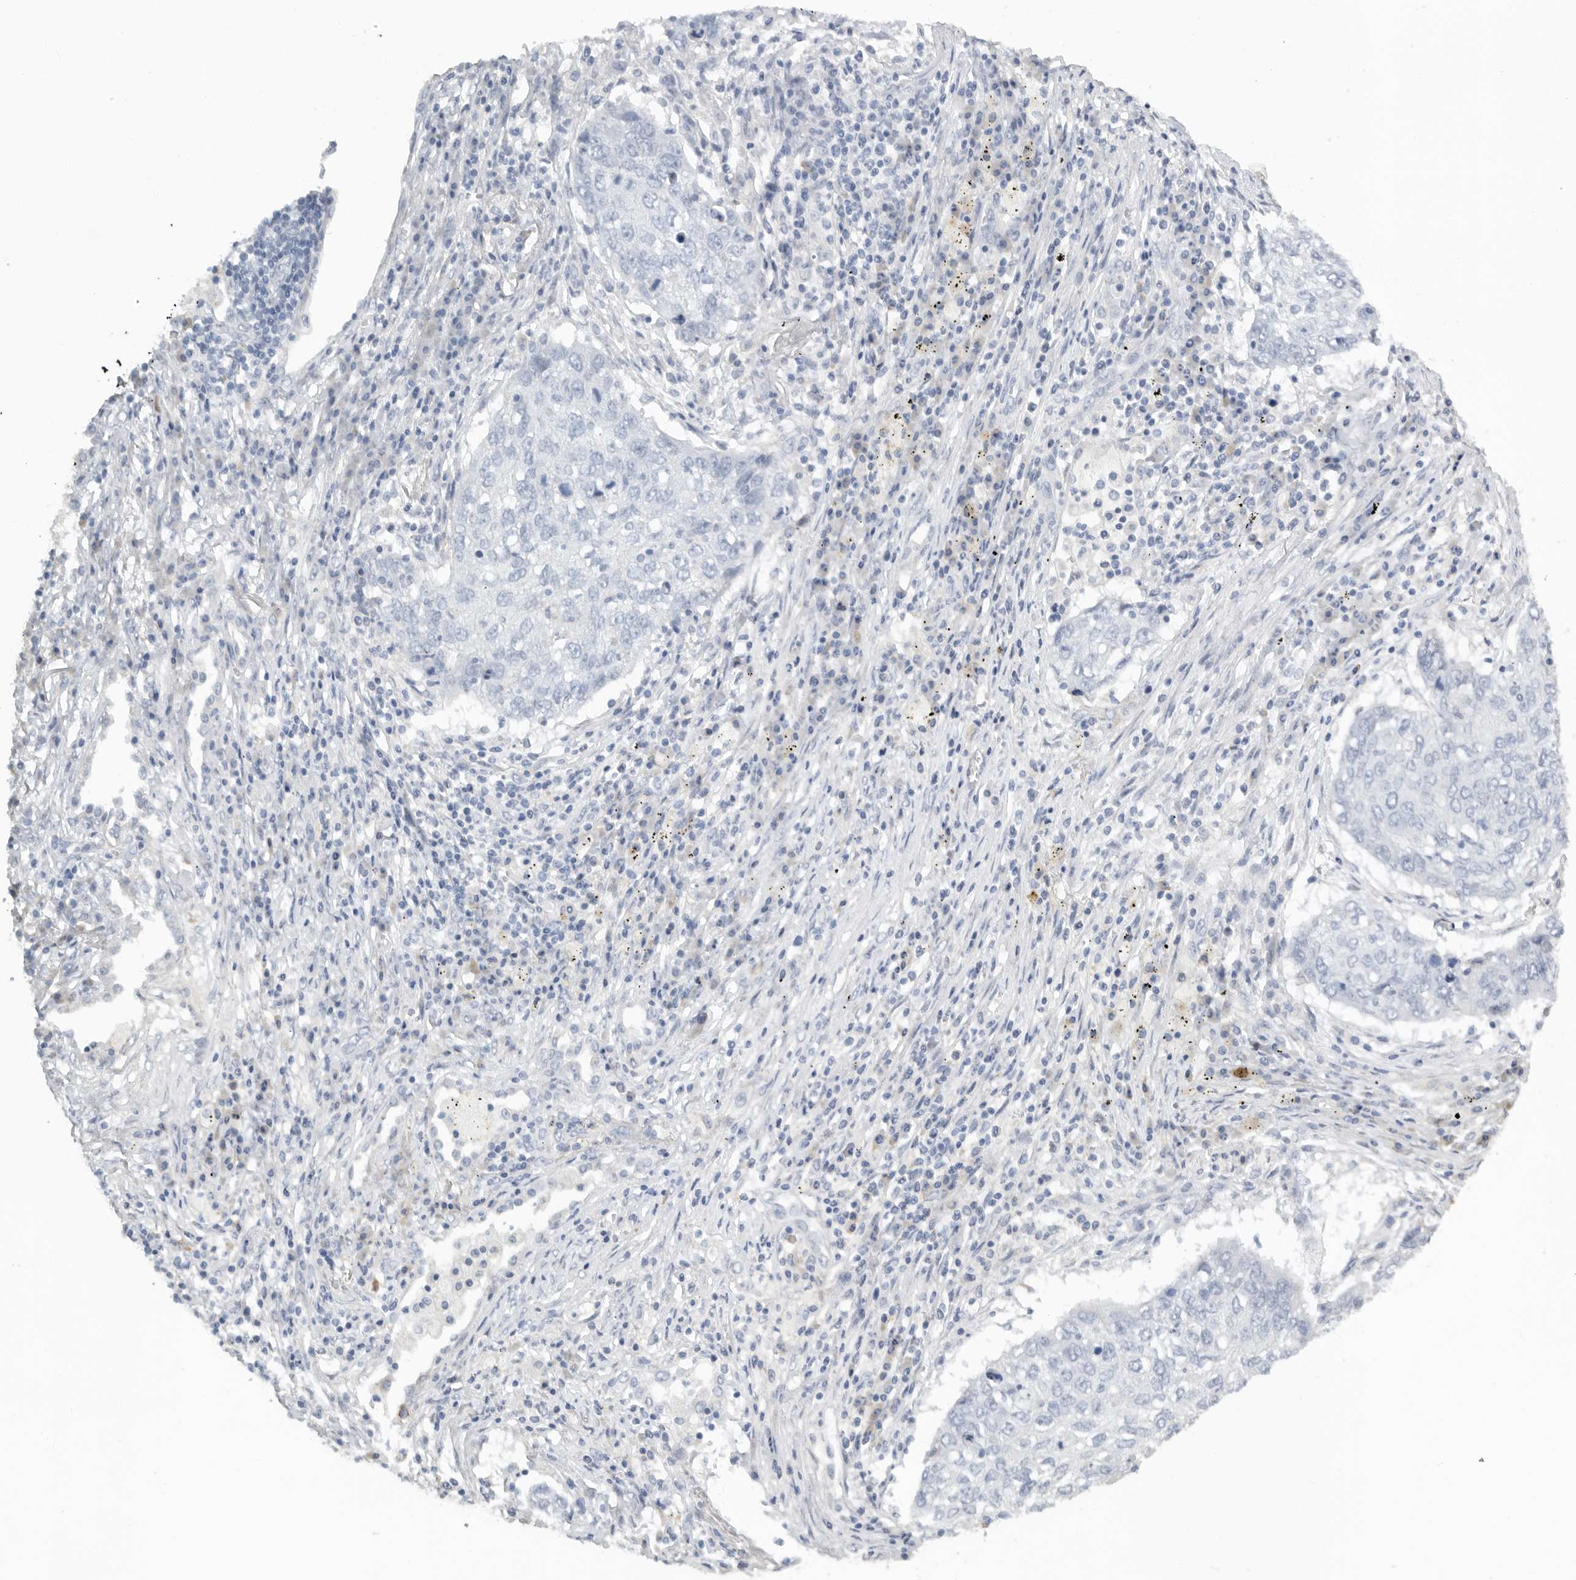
{"staining": {"intensity": "negative", "quantity": "none", "location": "none"}, "tissue": "lung cancer", "cell_type": "Tumor cells", "image_type": "cancer", "snomed": [{"axis": "morphology", "description": "Squamous cell carcinoma, NOS"}, {"axis": "topography", "description": "Lung"}], "caption": "There is no significant positivity in tumor cells of squamous cell carcinoma (lung).", "gene": "PAM", "patient": {"sex": "female", "age": 63}}